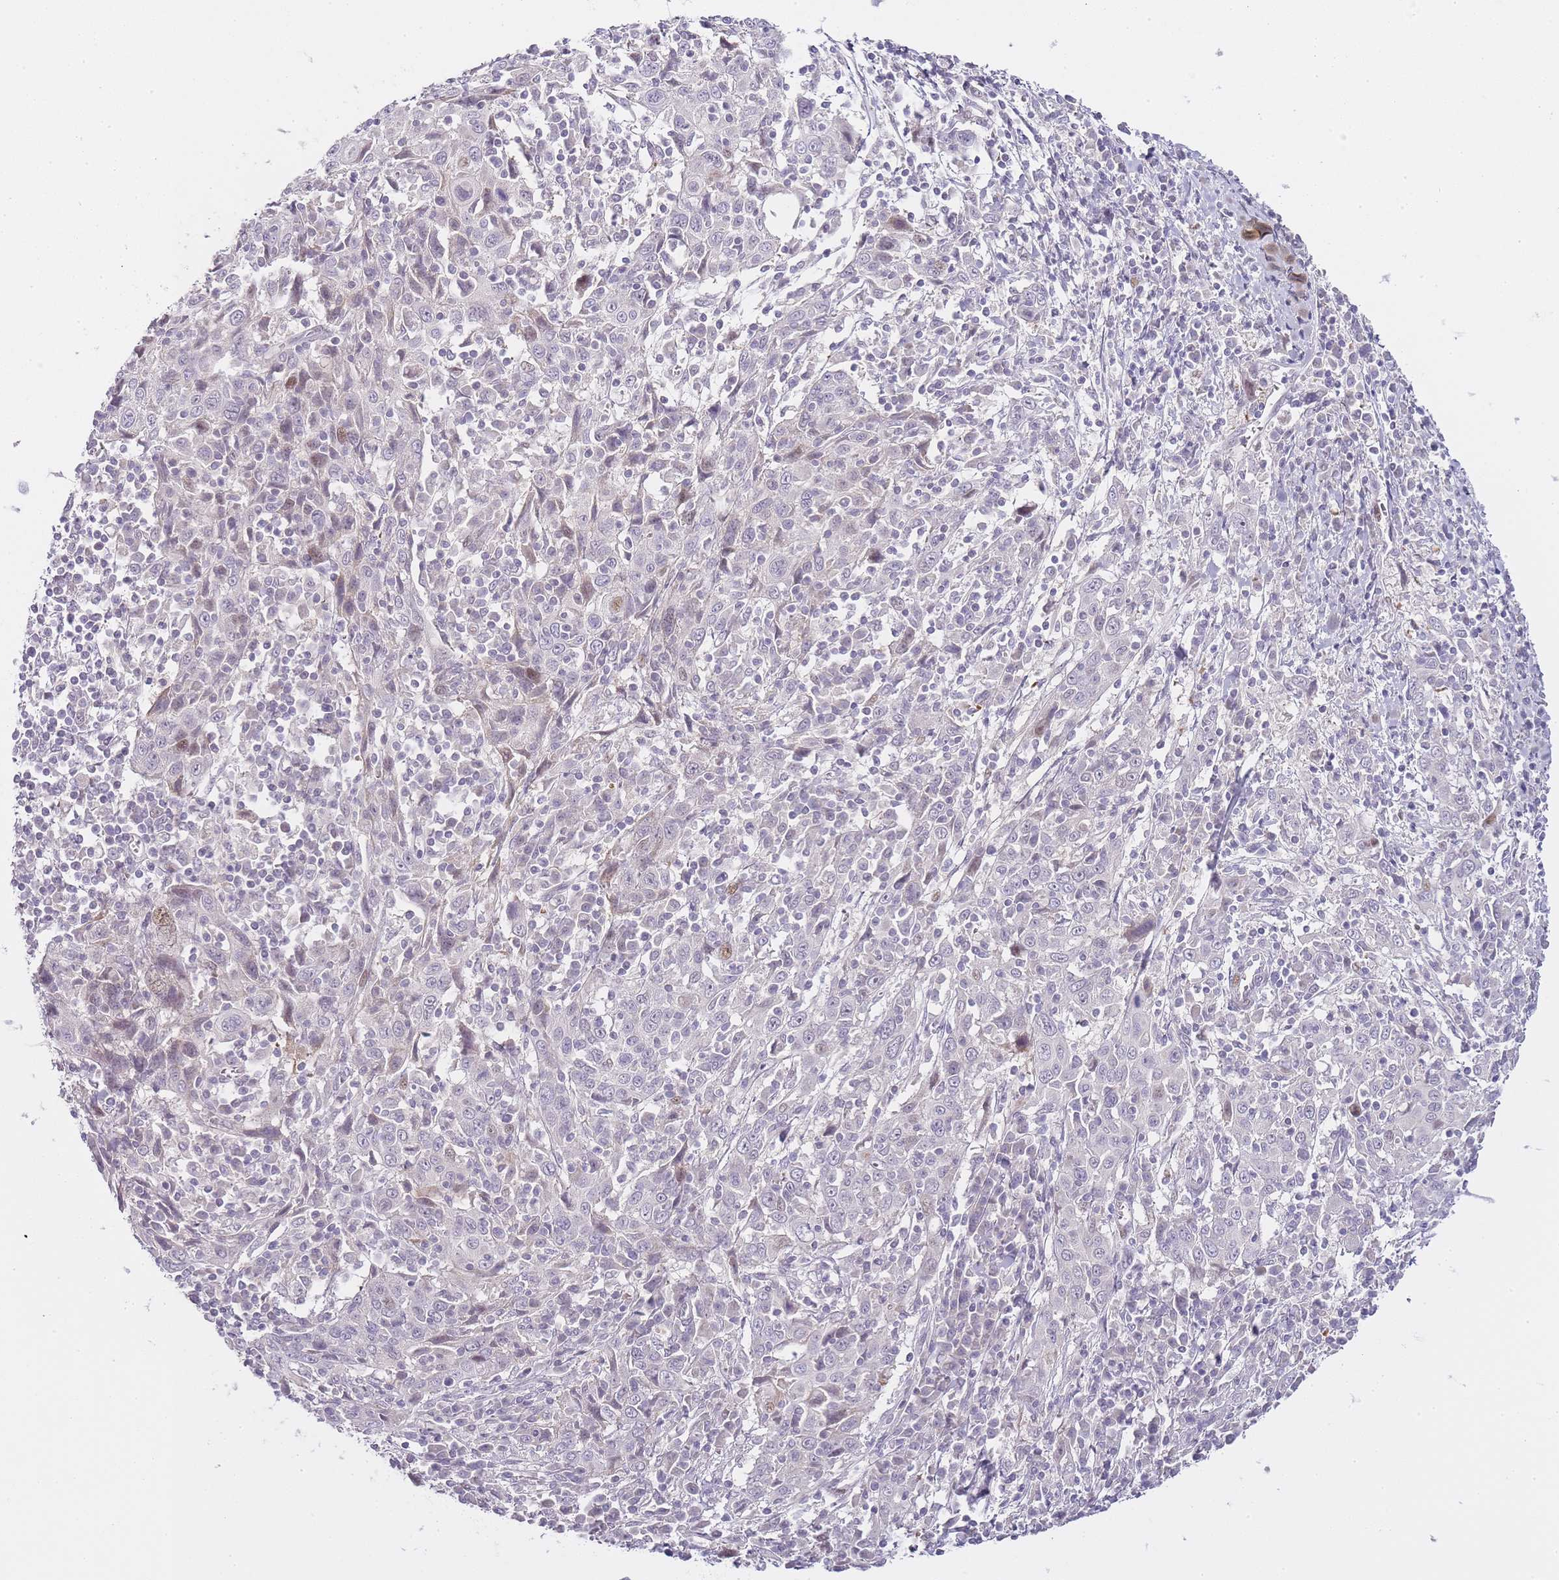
{"staining": {"intensity": "weak", "quantity": "<25%", "location": "nuclear"}, "tissue": "cervical cancer", "cell_type": "Tumor cells", "image_type": "cancer", "snomed": [{"axis": "morphology", "description": "Squamous cell carcinoma, NOS"}, {"axis": "topography", "description": "Cervix"}], "caption": "Tumor cells show no significant expression in cervical cancer (squamous cell carcinoma).", "gene": "OGG1", "patient": {"sex": "female", "age": 46}}